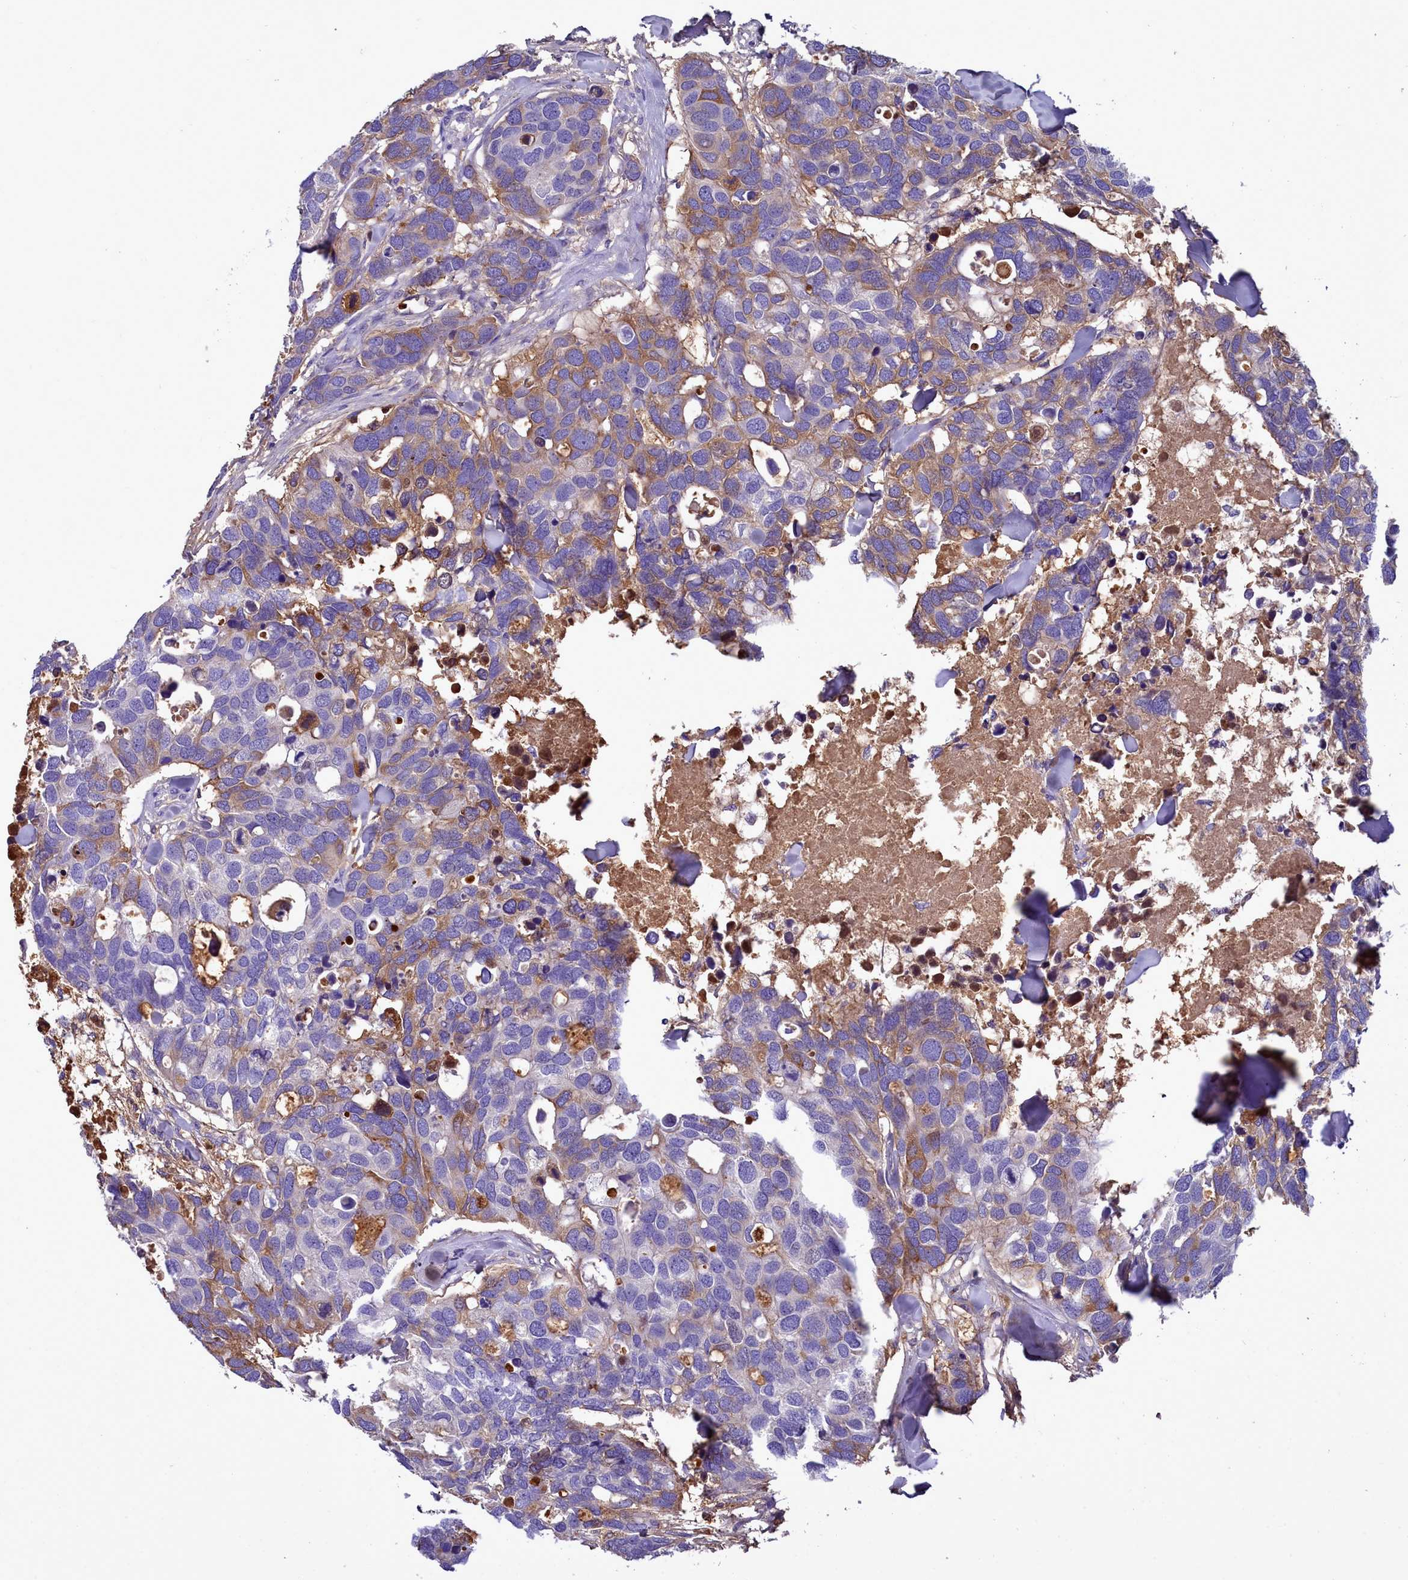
{"staining": {"intensity": "moderate", "quantity": "<25%", "location": "cytoplasmic/membranous"}, "tissue": "breast cancer", "cell_type": "Tumor cells", "image_type": "cancer", "snomed": [{"axis": "morphology", "description": "Duct carcinoma"}, {"axis": "topography", "description": "Breast"}], "caption": "IHC histopathology image of neoplastic tissue: invasive ductal carcinoma (breast) stained using immunohistochemistry (IHC) reveals low levels of moderate protein expression localized specifically in the cytoplasmic/membranous of tumor cells, appearing as a cytoplasmic/membranous brown color.", "gene": "H1-7", "patient": {"sex": "female", "age": 83}}